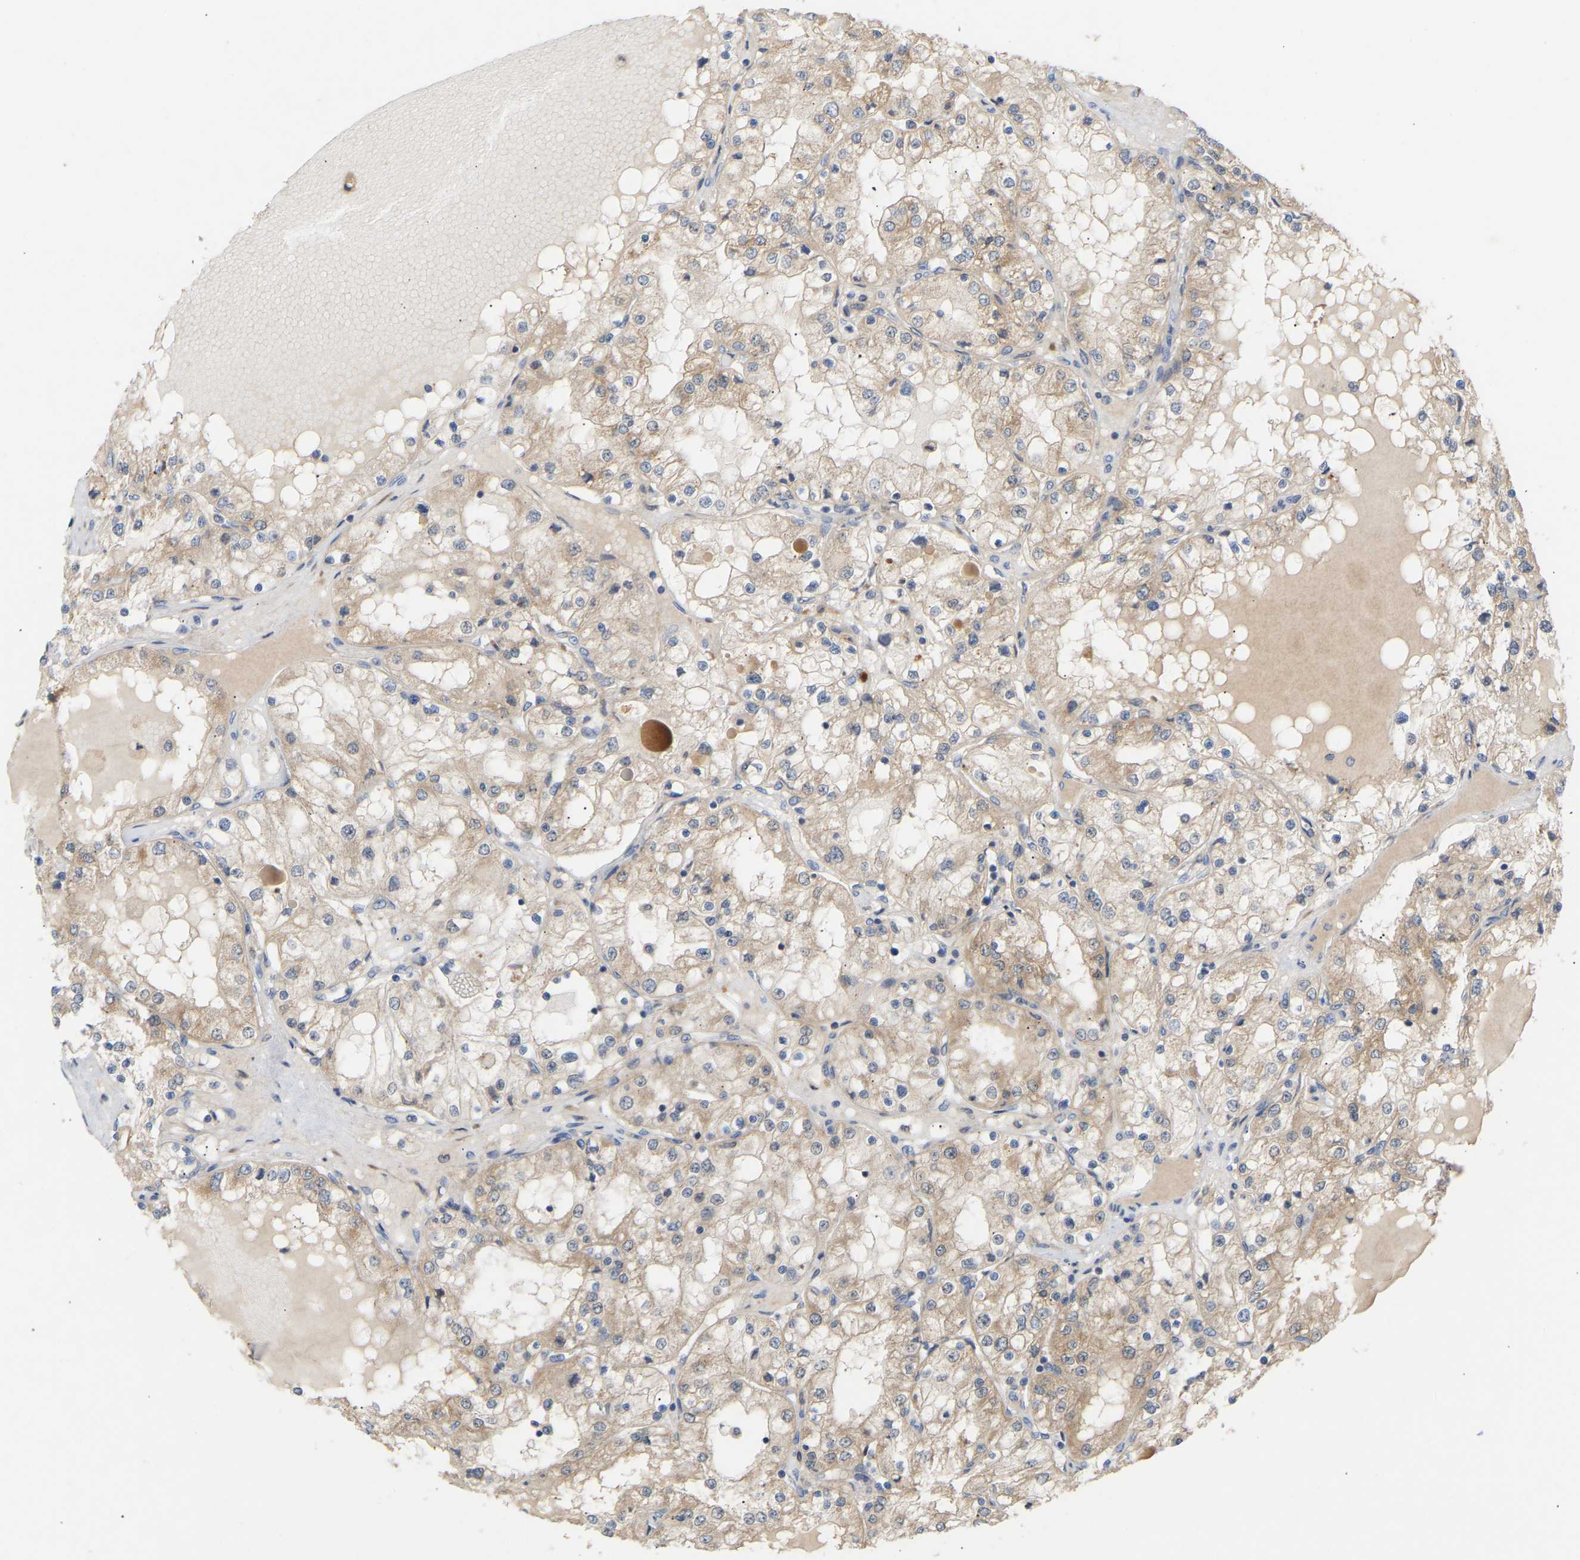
{"staining": {"intensity": "weak", "quantity": ">75%", "location": "cytoplasmic/membranous"}, "tissue": "renal cancer", "cell_type": "Tumor cells", "image_type": "cancer", "snomed": [{"axis": "morphology", "description": "Adenocarcinoma, NOS"}, {"axis": "topography", "description": "Kidney"}], "caption": "Weak cytoplasmic/membranous expression is appreciated in approximately >75% of tumor cells in renal adenocarcinoma.", "gene": "TPMT", "patient": {"sex": "male", "age": 68}}